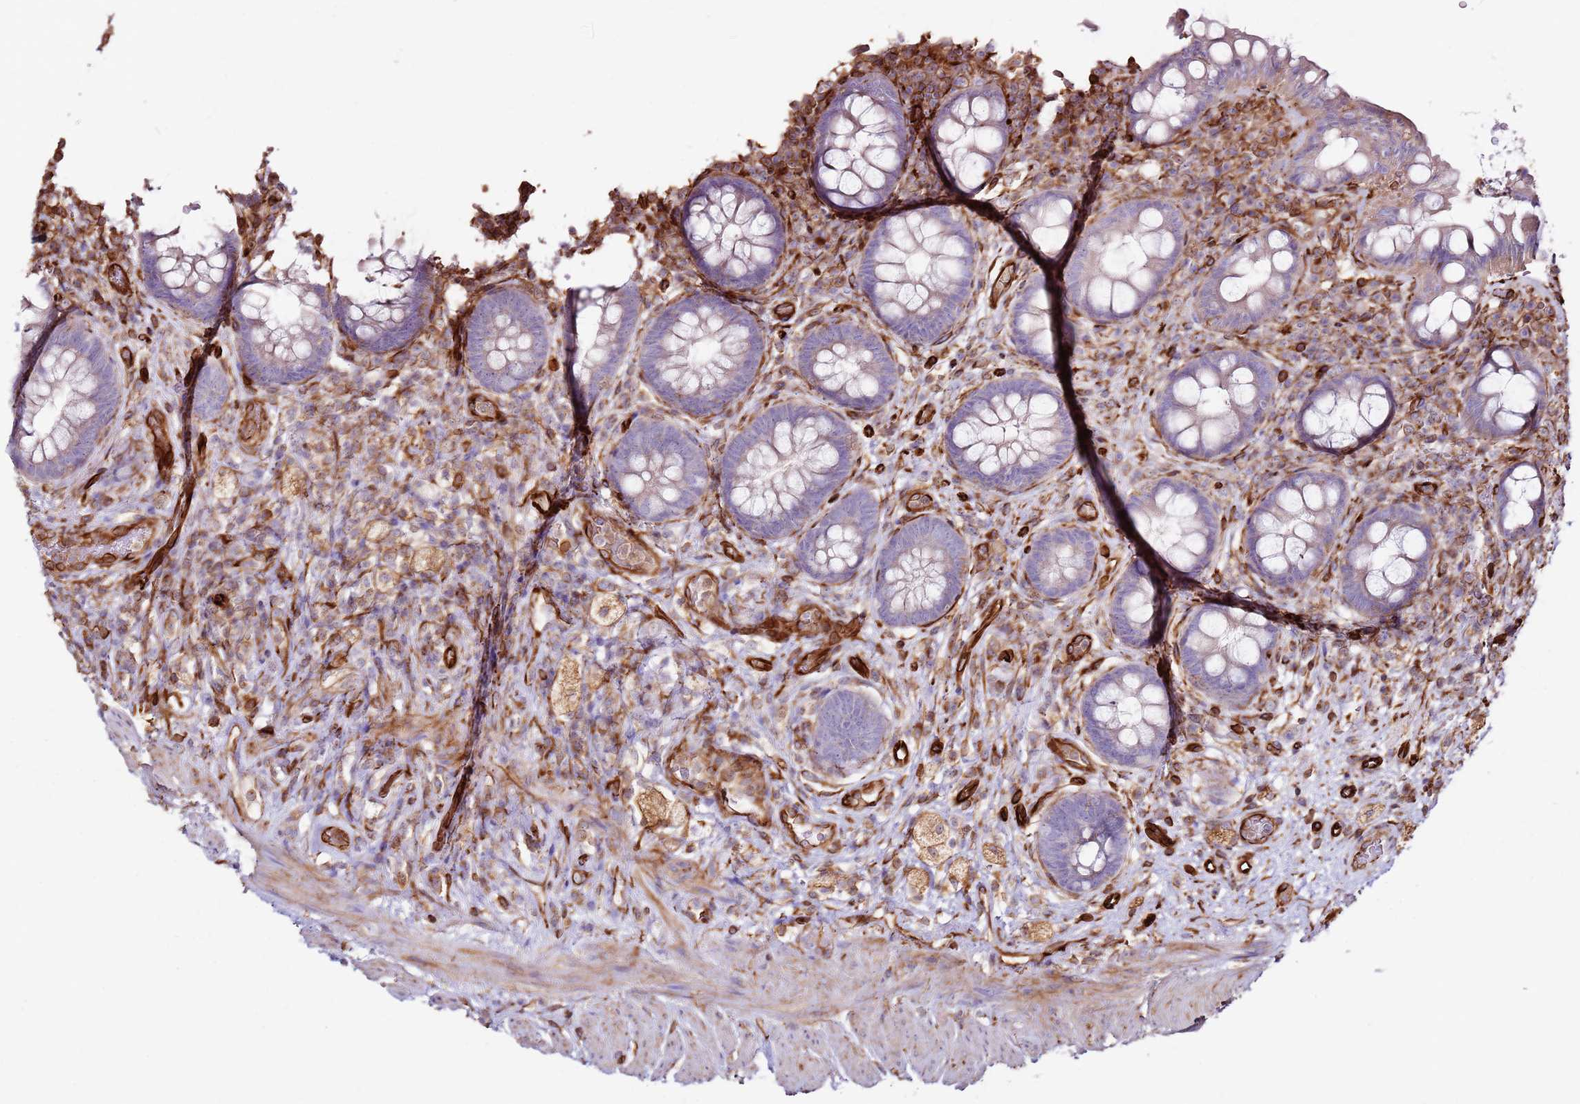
{"staining": {"intensity": "negative", "quantity": "none", "location": "none"}, "tissue": "rectum", "cell_type": "Glandular cells", "image_type": "normal", "snomed": [{"axis": "morphology", "description": "Normal tissue, NOS"}, {"axis": "topography", "description": "Rectum"}, {"axis": "topography", "description": "Peripheral nerve tissue"}], "caption": "DAB immunohistochemical staining of normal human rectum shows no significant staining in glandular cells. (Stains: DAB (3,3'-diaminobenzidine) immunohistochemistry with hematoxylin counter stain, Microscopy: brightfield microscopy at high magnification).", "gene": "MRGPRE", "patient": {"sex": "female", "age": 69}}